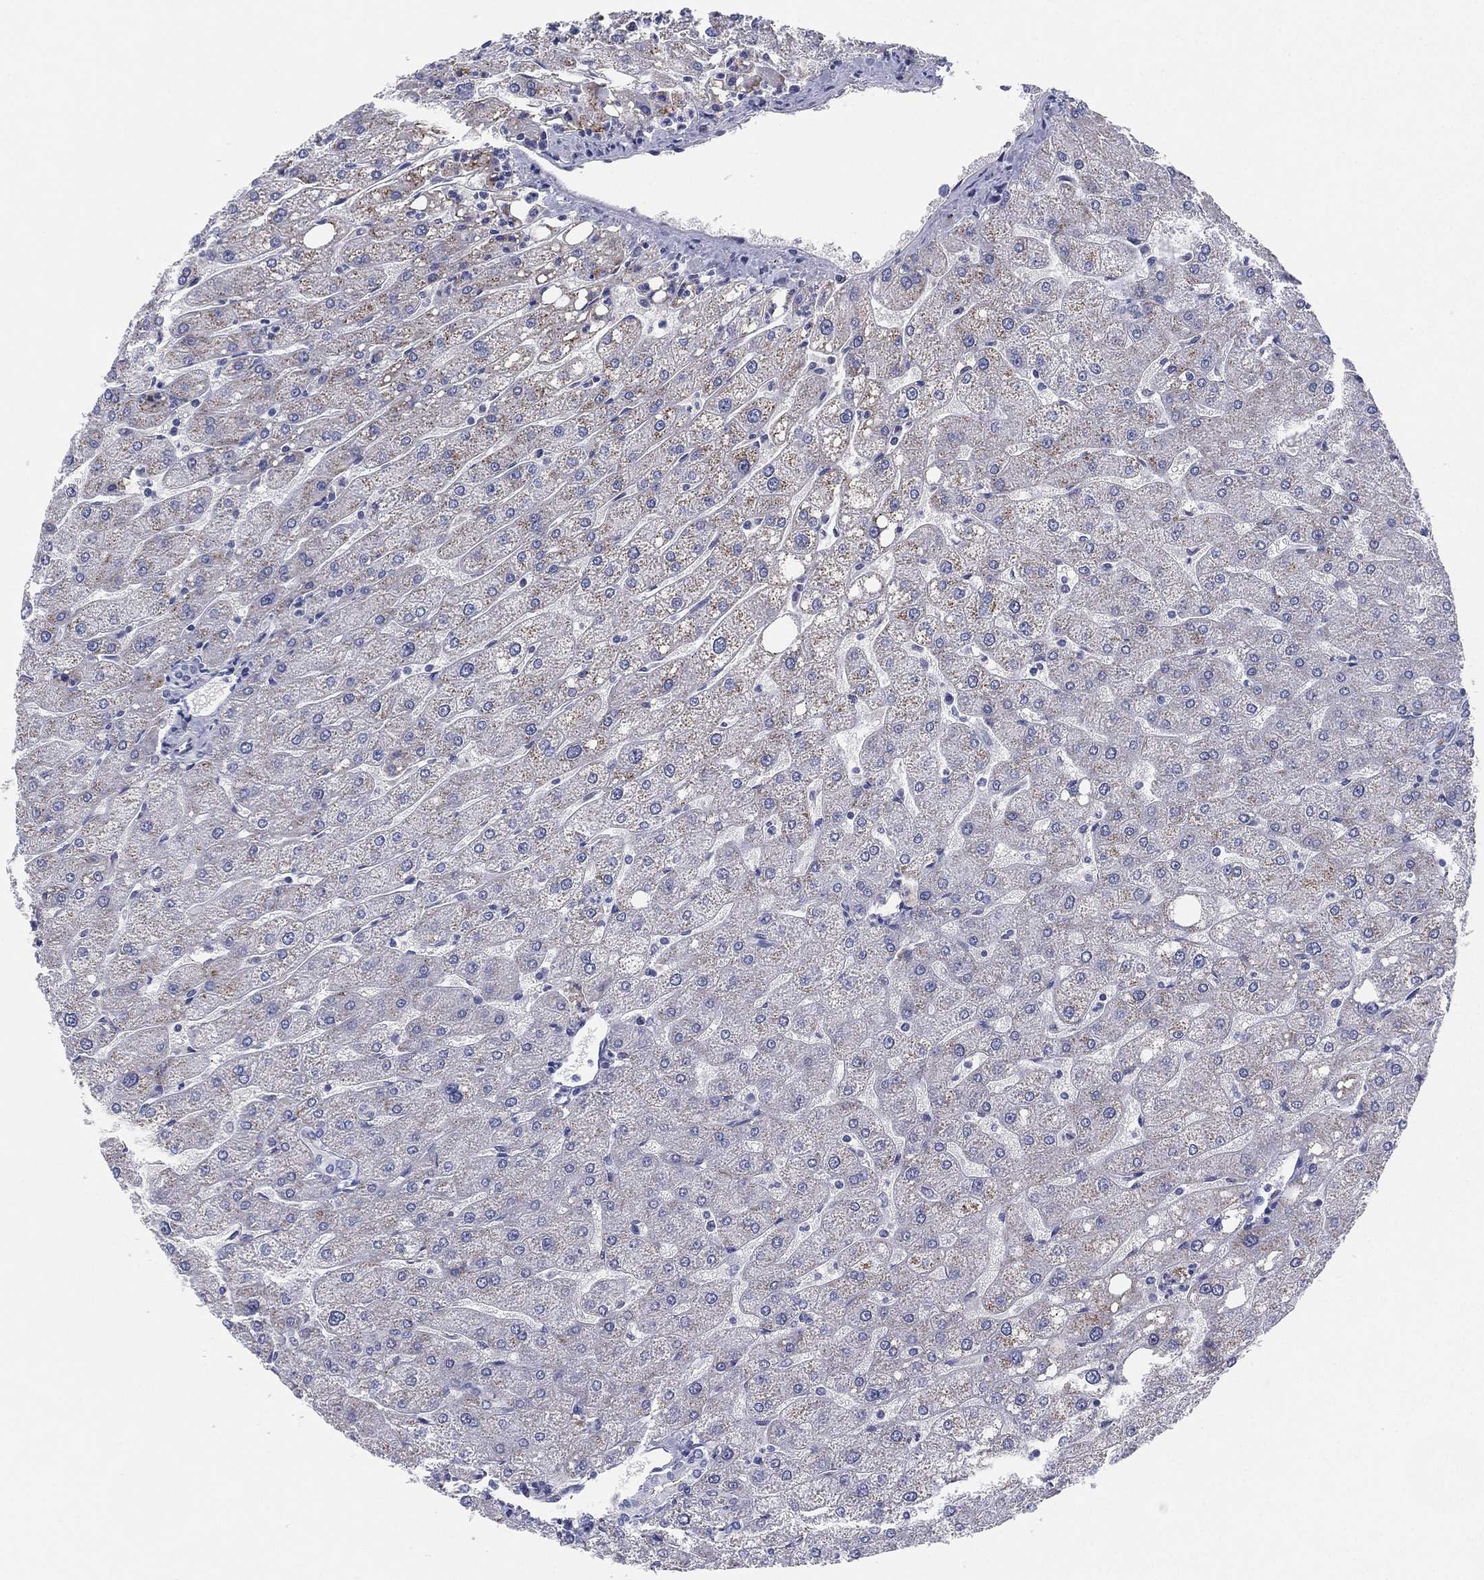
{"staining": {"intensity": "negative", "quantity": "none", "location": "none"}, "tissue": "liver", "cell_type": "Cholangiocytes", "image_type": "normal", "snomed": [{"axis": "morphology", "description": "Normal tissue, NOS"}, {"axis": "topography", "description": "Liver"}], "caption": "Protein analysis of normal liver displays no significant staining in cholangiocytes.", "gene": "MLF1", "patient": {"sex": "male", "age": 67}}